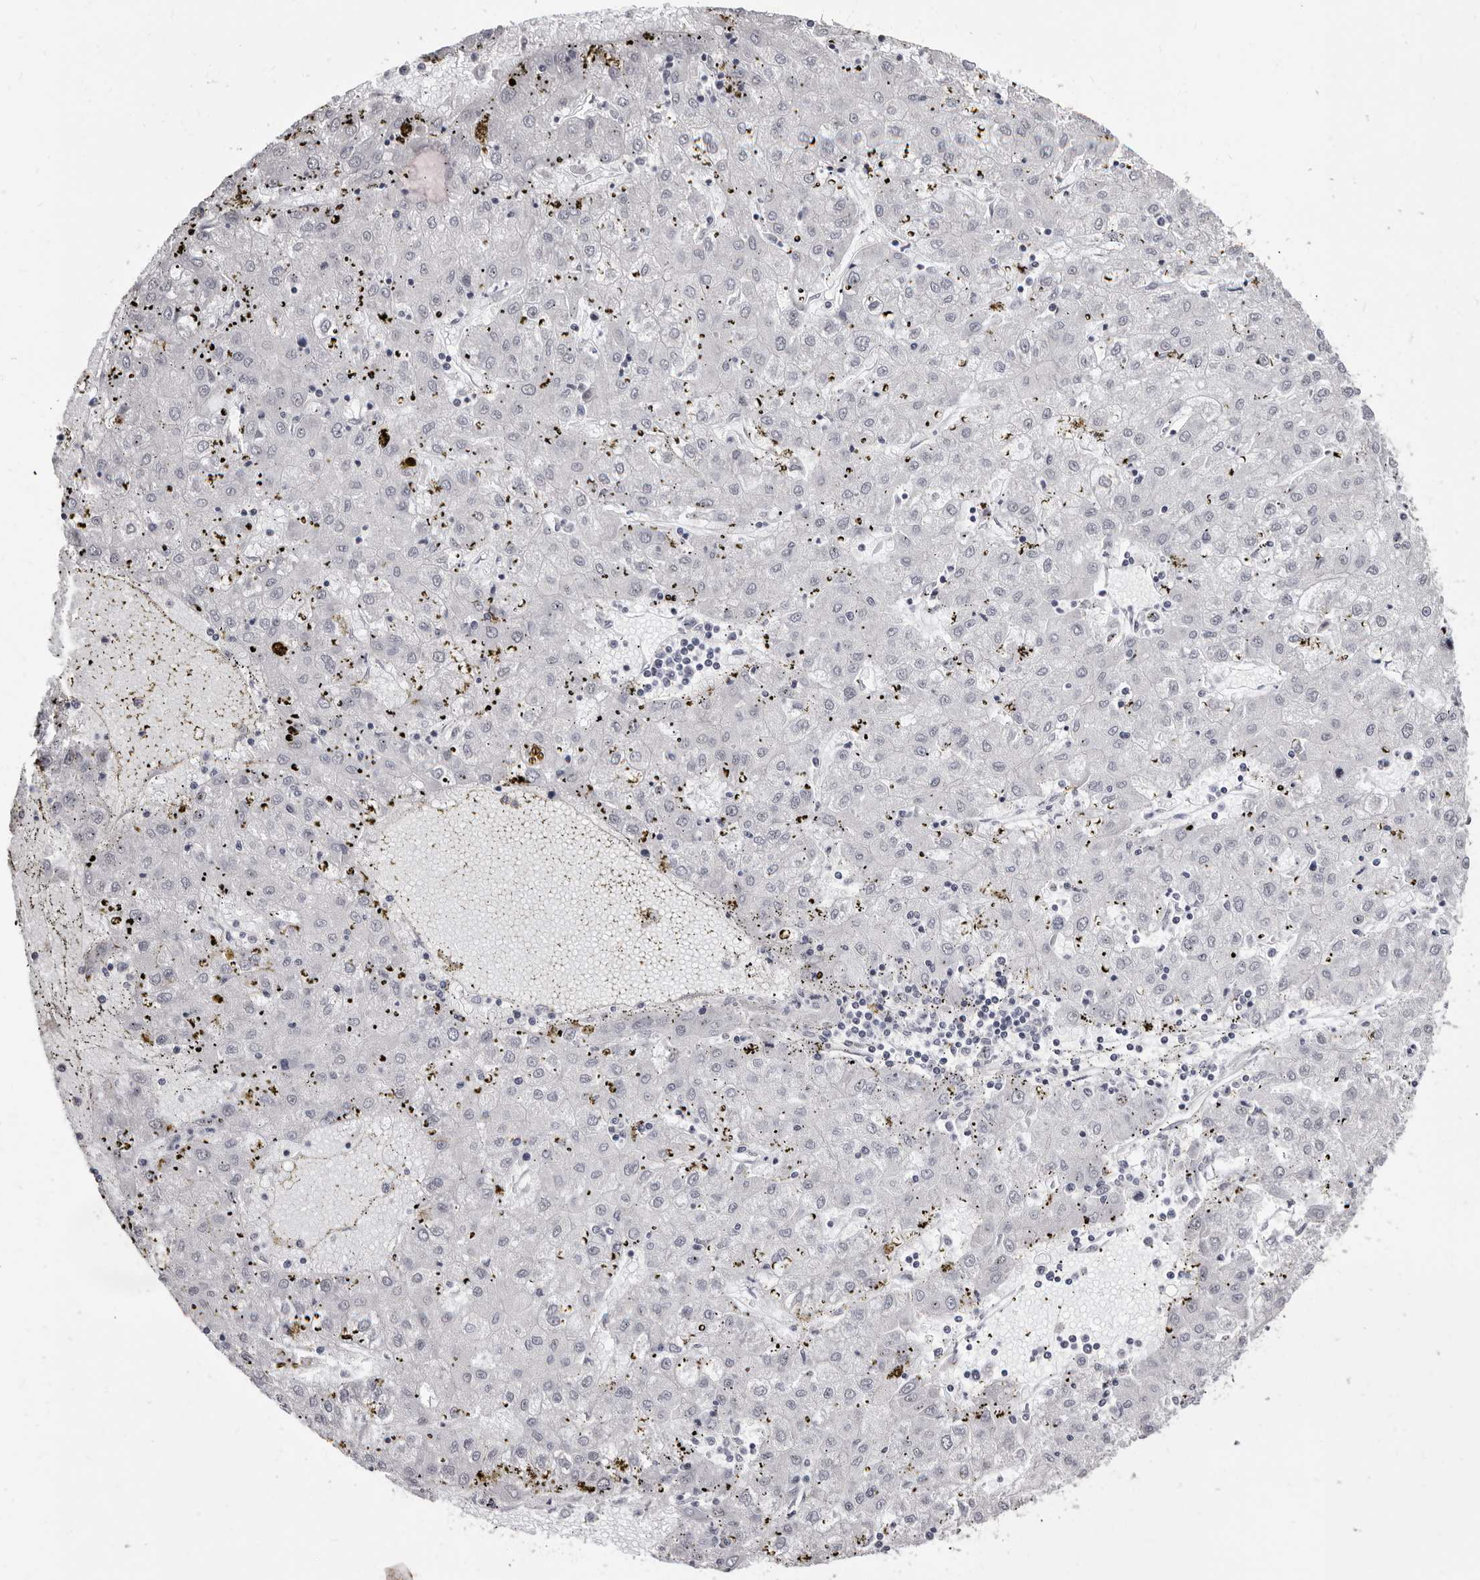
{"staining": {"intensity": "negative", "quantity": "none", "location": "none"}, "tissue": "liver cancer", "cell_type": "Tumor cells", "image_type": "cancer", "snomed": [{"axis": "morphology", "description": "Carcinoma, Hepatocellular, NOS"}, {"axis": "topography", "description": "Liver"}], "caption": "This is an IHC histopathology image of human liver hepatocellular carcinoma. There is no expression in tumor cells.", "gene": "KHDRBS2", "patient": {"sex": "male", "age": 72}}